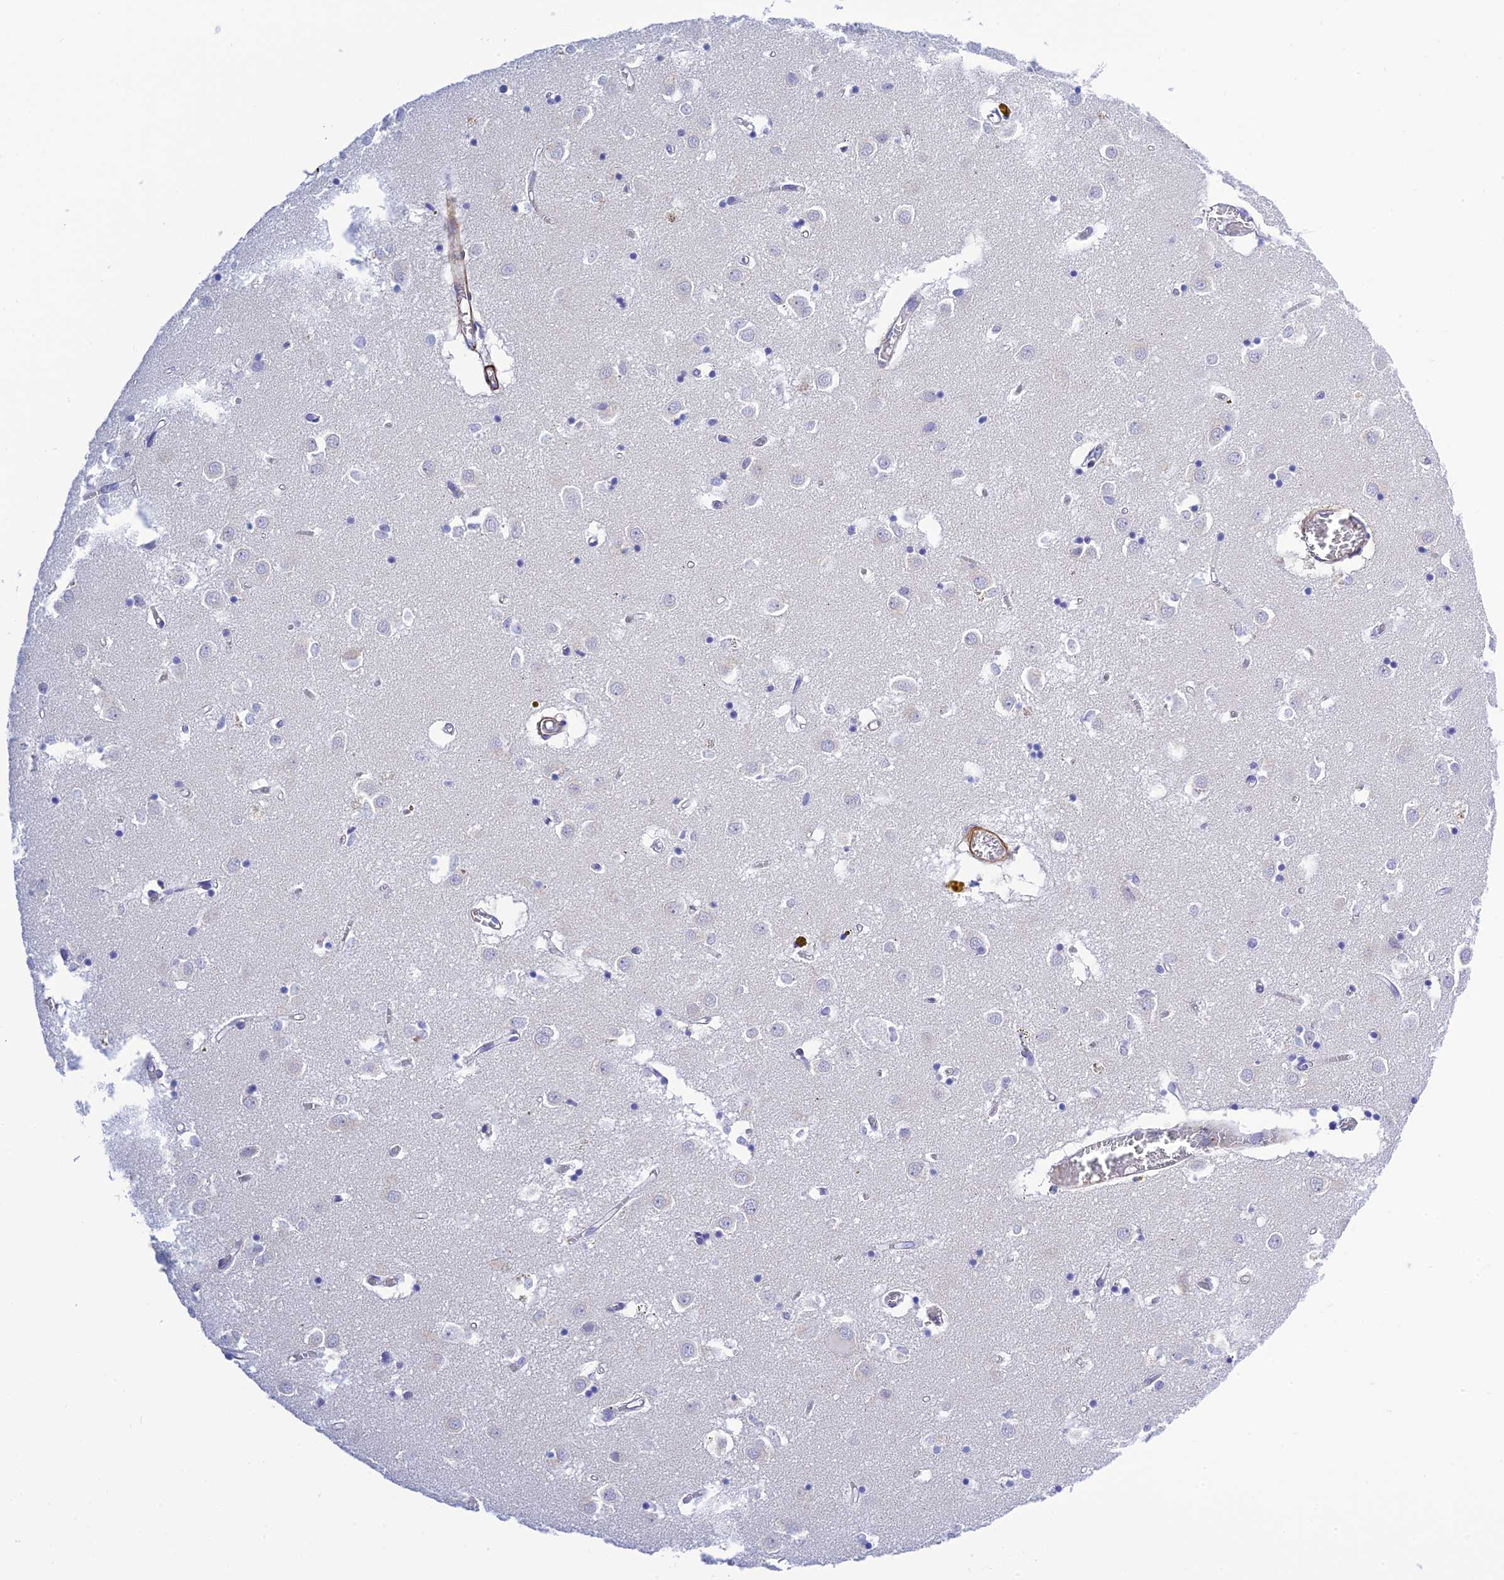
{"staining": {"intensity": "negative", "quantity": "none", "location": "none"}, "tissue": "caudate", "cell_type": "Glial cells", "image_type": "normal", "snomed": [{"axis": "morphology", "description": "Normal tissue, NOS"}, {"axis": "topography", "description": "Lateral ventricle wall"}], "caption": "DAB immunohistochemical staining of benign human caudate displays no significant staining in glial cells.", "gene": "ZDHHC16", "patient": {"sex": "male", "age": 70}}